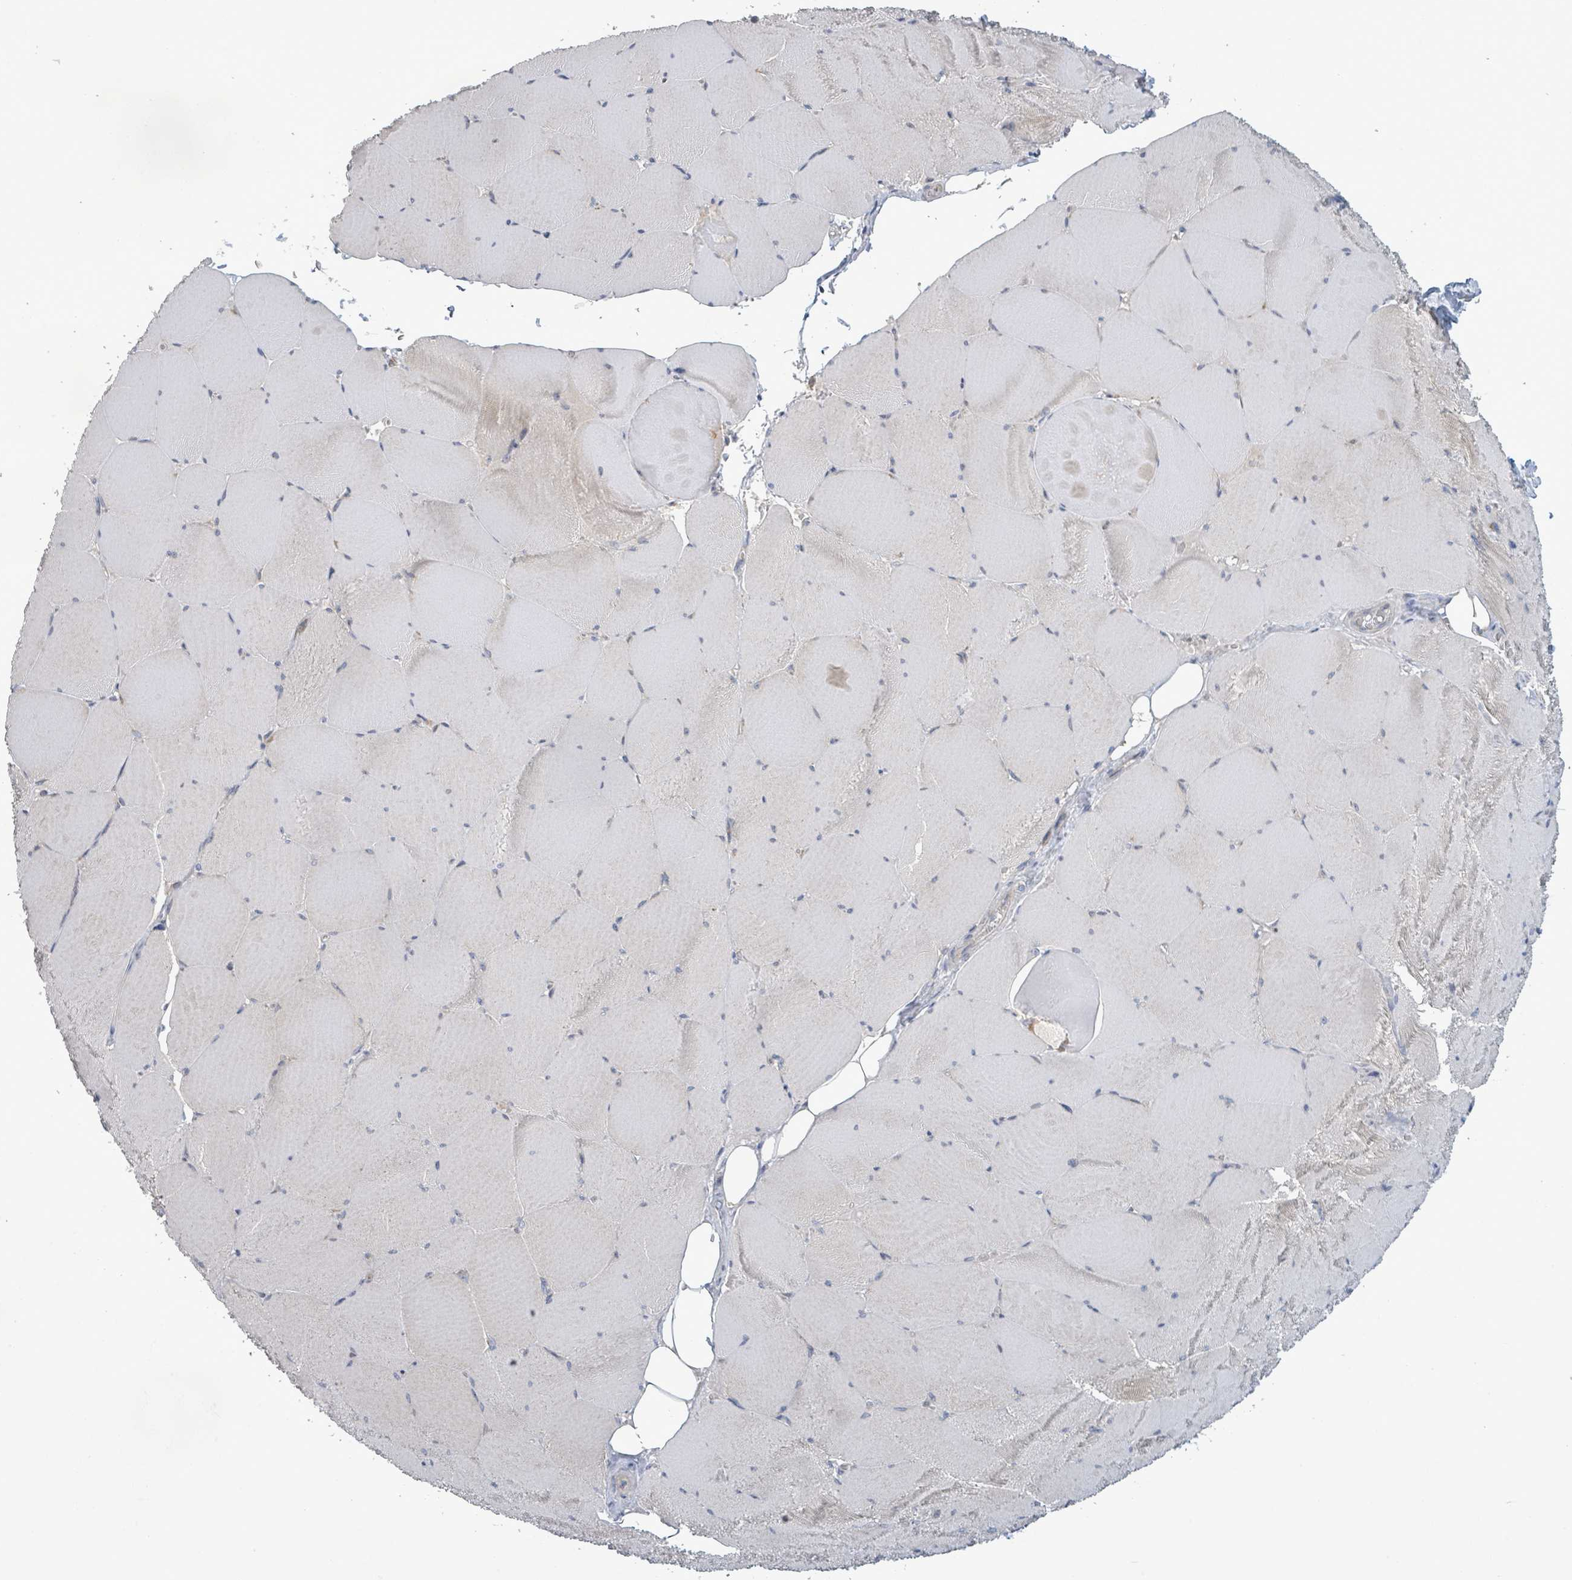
{"staining": {"intensity": "negative", "quantity": "none", "location": "none"}, "tissue": "skeletal muscle", "cell_type": "Myocytes", "image_type": "normal", "snomed": [{"axis": "morphology", "description": "Normal tissue, NOS"}, {"axis": "topography", "description": "Skeletal muscle"}, {"axis": "topography", "description": "Head-Neck"}], "caption": "Human skeletal muscle stained for a protein using IHC reveals no positivity in myocytes.", "gene": "ATP13A1", "patient": {"sex": "male", "age": 66}}